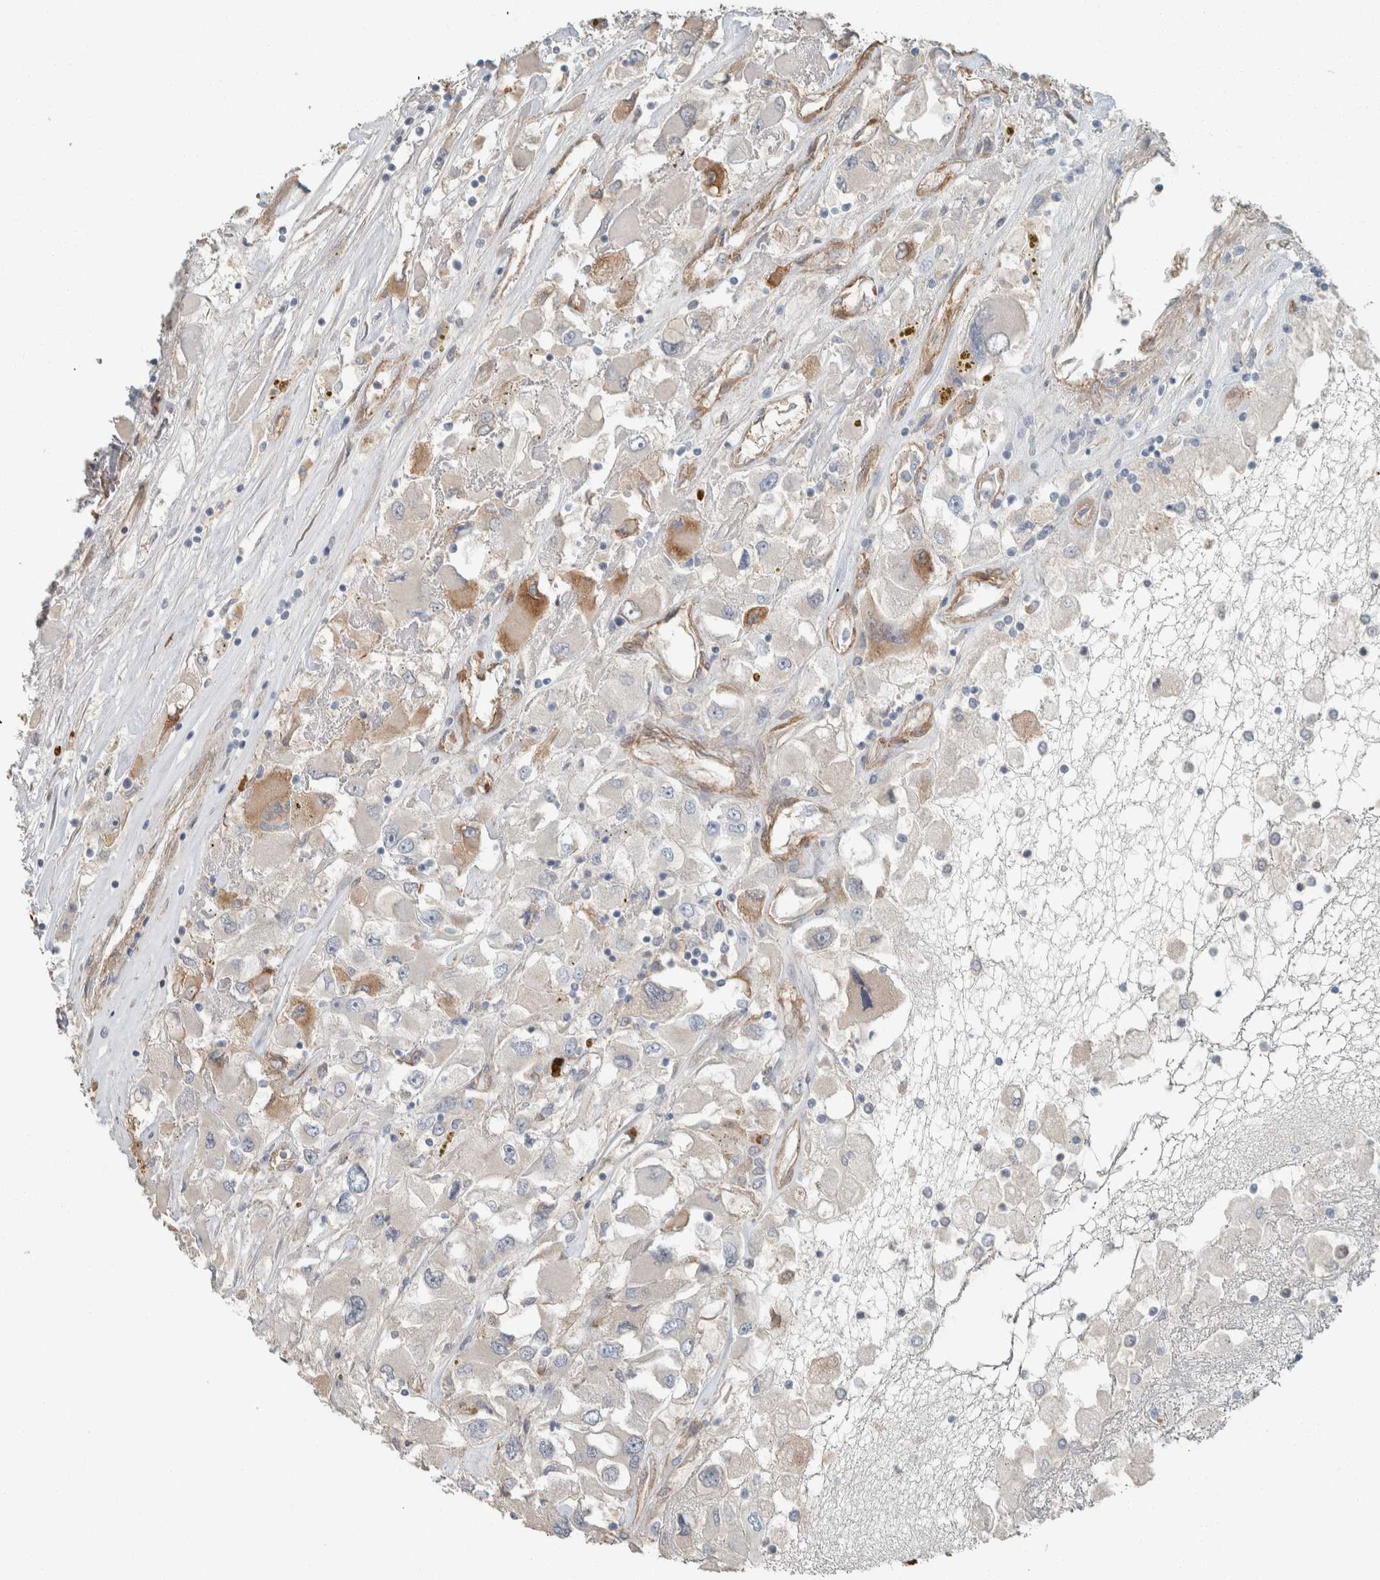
{"staining": {"intensity": "moderate", "quantity": "<25%", "location": "cytoplasmic/membranous"}, "tissue": "renal cancer", "cell_type": "Tumor cells", "image_type": "cancer", "snomed": [{"axis": "morphology", "description": "Adenocarcinoma, NOS"}, {"axis": "topography", "description": "Kidney"}], "caption": "Immunohistochemical staining of human adenocarcinoma (renal) shows low levels of moderate cytoplasmic/membranous protein positivity in approximately <25% of tumor cells.", "gene": "SCIN", "patient": {"sex": "female", "age": 52}}